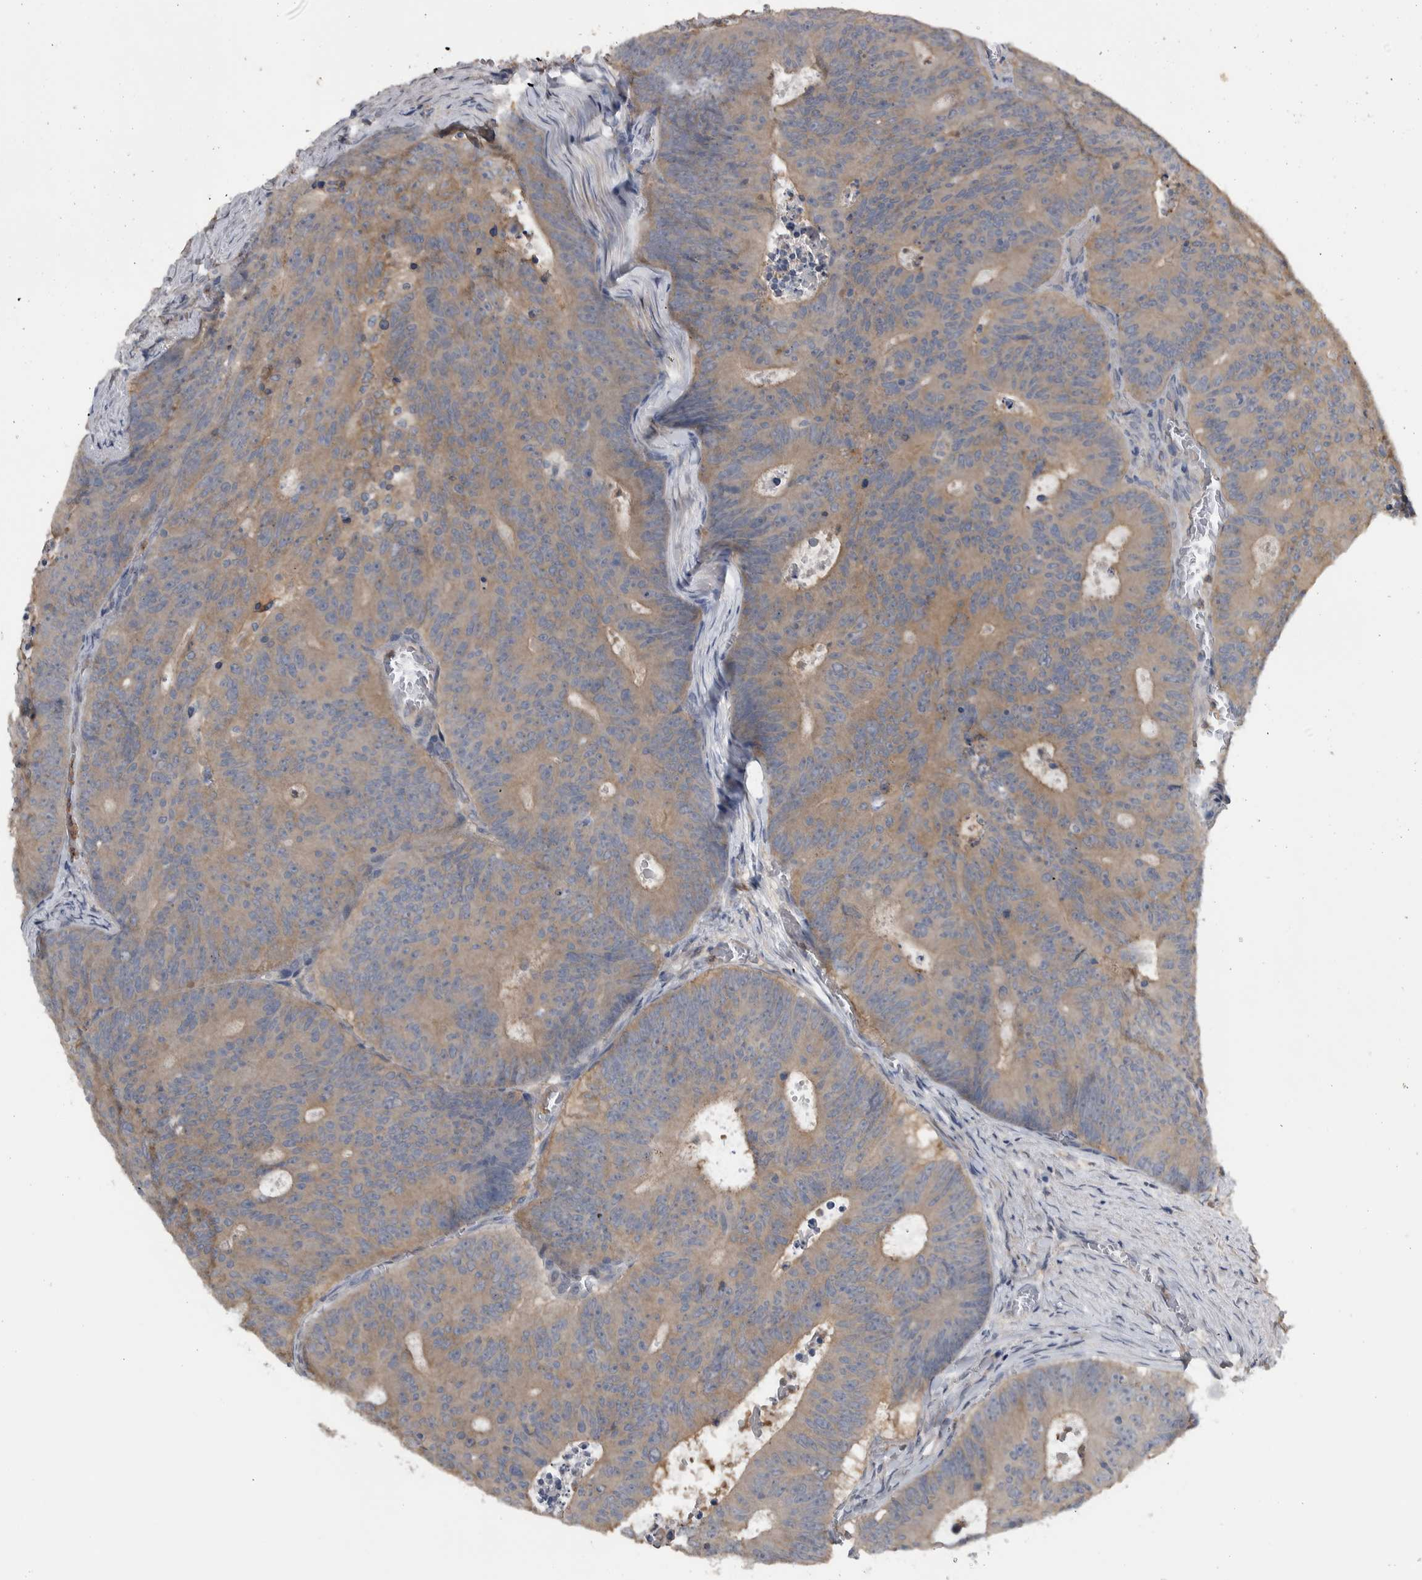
{"staining": {"intensity": "moderate", "quantity": ">75%", "location": "cytoplasmic/membranous"}, "tissue": "colorectal cancer", "cell_type": "Tumor cells", "image_type": "cancer", "snomed": [{"axis": "morphology", "description": "Adenocarcinoma, NOS"}, {"axis": "topography", "description": "Colon"}], "caption": "Brown immunohistochemical staining in colorectal cancer (adenocarcinoma) exhibits moderate cytoplasmic/membranous staining in approximately >75% of tumor cells.", "gene": "NT5C2", "patient": {"sex": "male", "age": 87}}